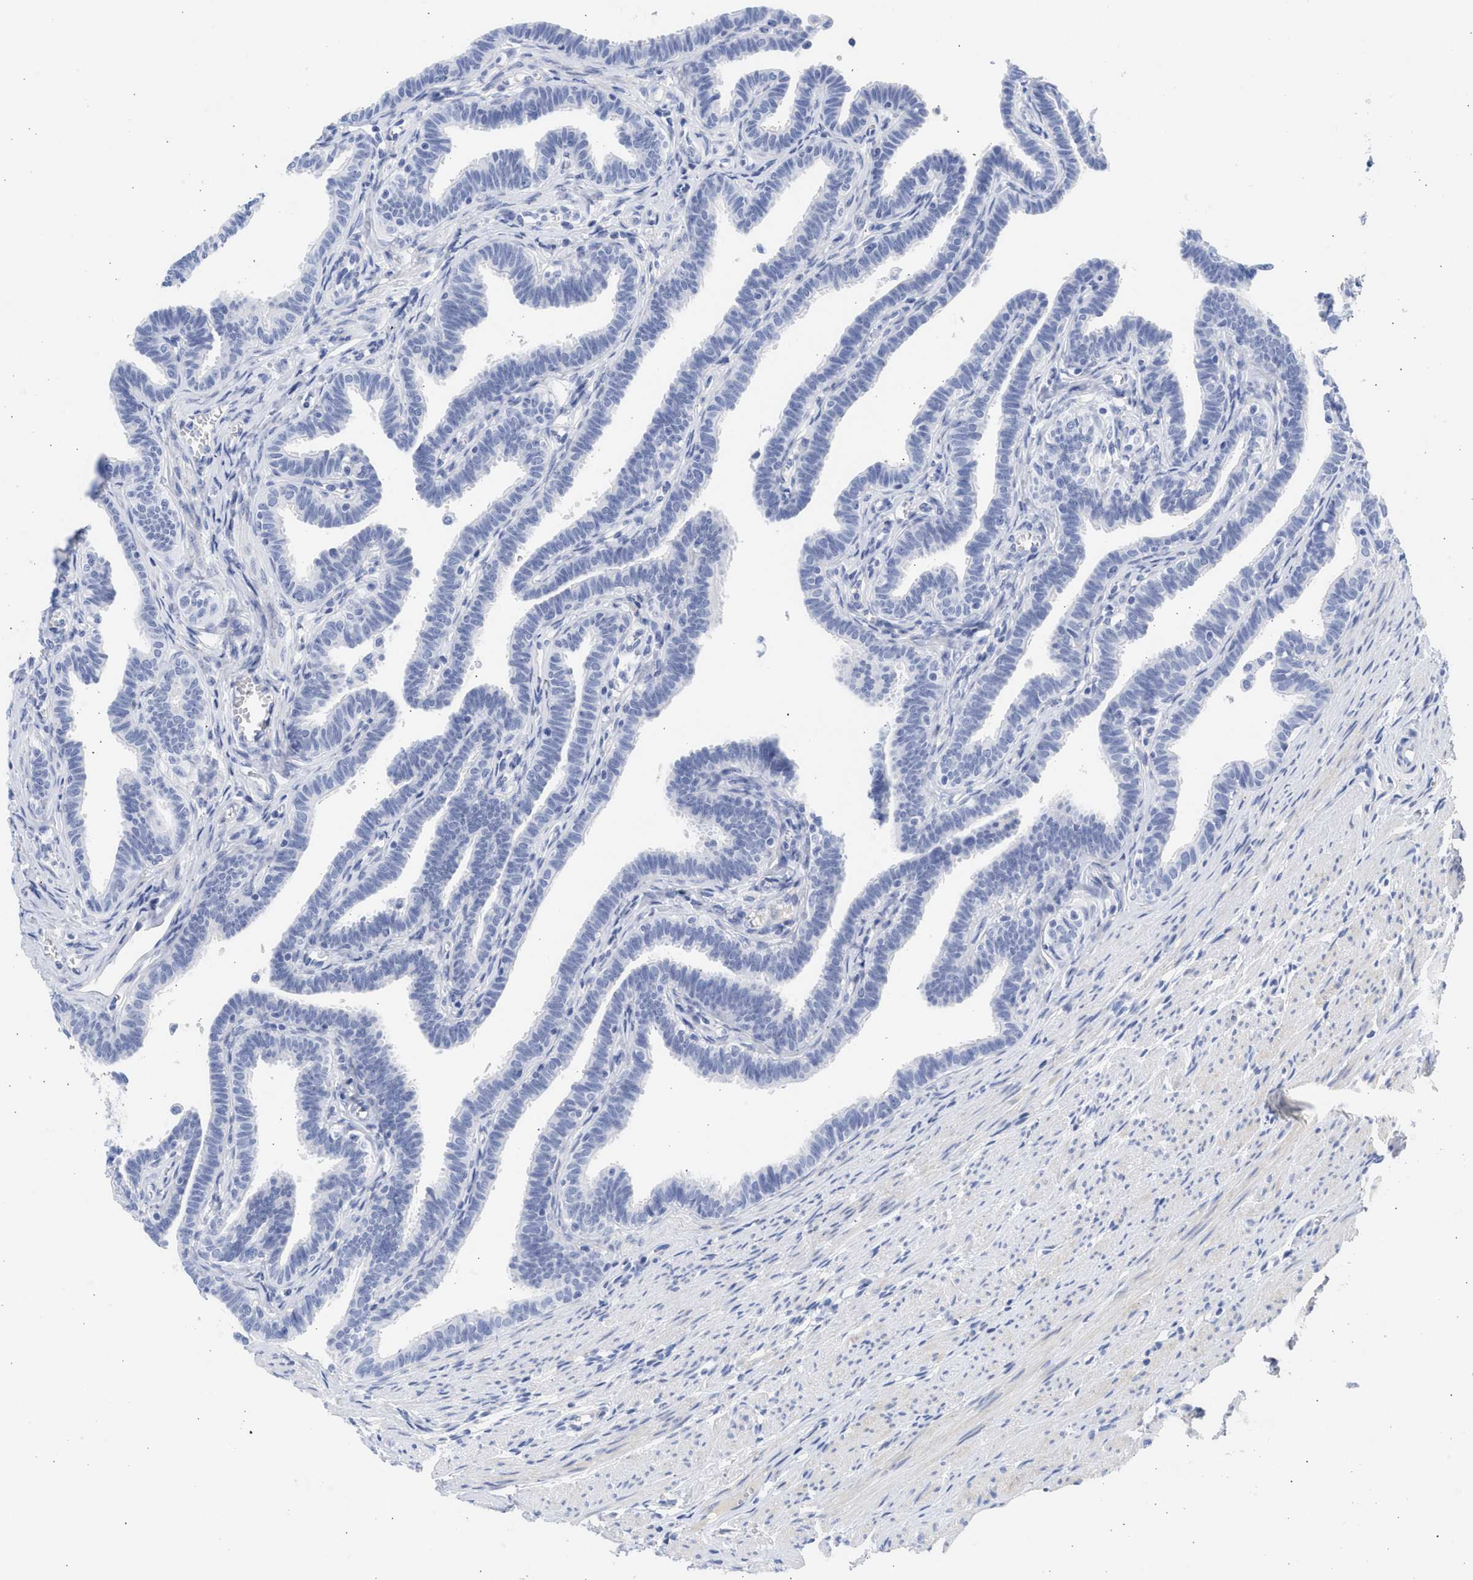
{"staining": {"intensity": "negative", "quantity": "none", "location": "none"}, "tissue": "fallopian tube", "cell_type": "Glandular cells", "image_type": "normal", "snomed": [{"axis": "morphology", "description": "Normal tissue, NOS"}, {"axis": "topography", "description": "Fallopian tube"}, {"axis": "topography", "description": "Ovary"}], "caption": "High magnification brightfield microscopy of benign fallopian tube stained with DAB (brown) and counterstained with hematoxylin (blue): glandular cells show no significant expression. The staining is performed using DAB (3,3'-diaminobenzidine) brown chromogen with nuclei counter-stained in using hematoxylin.", "gene": "SPATA3", "patient": {"sex": "female", "age": 23}}